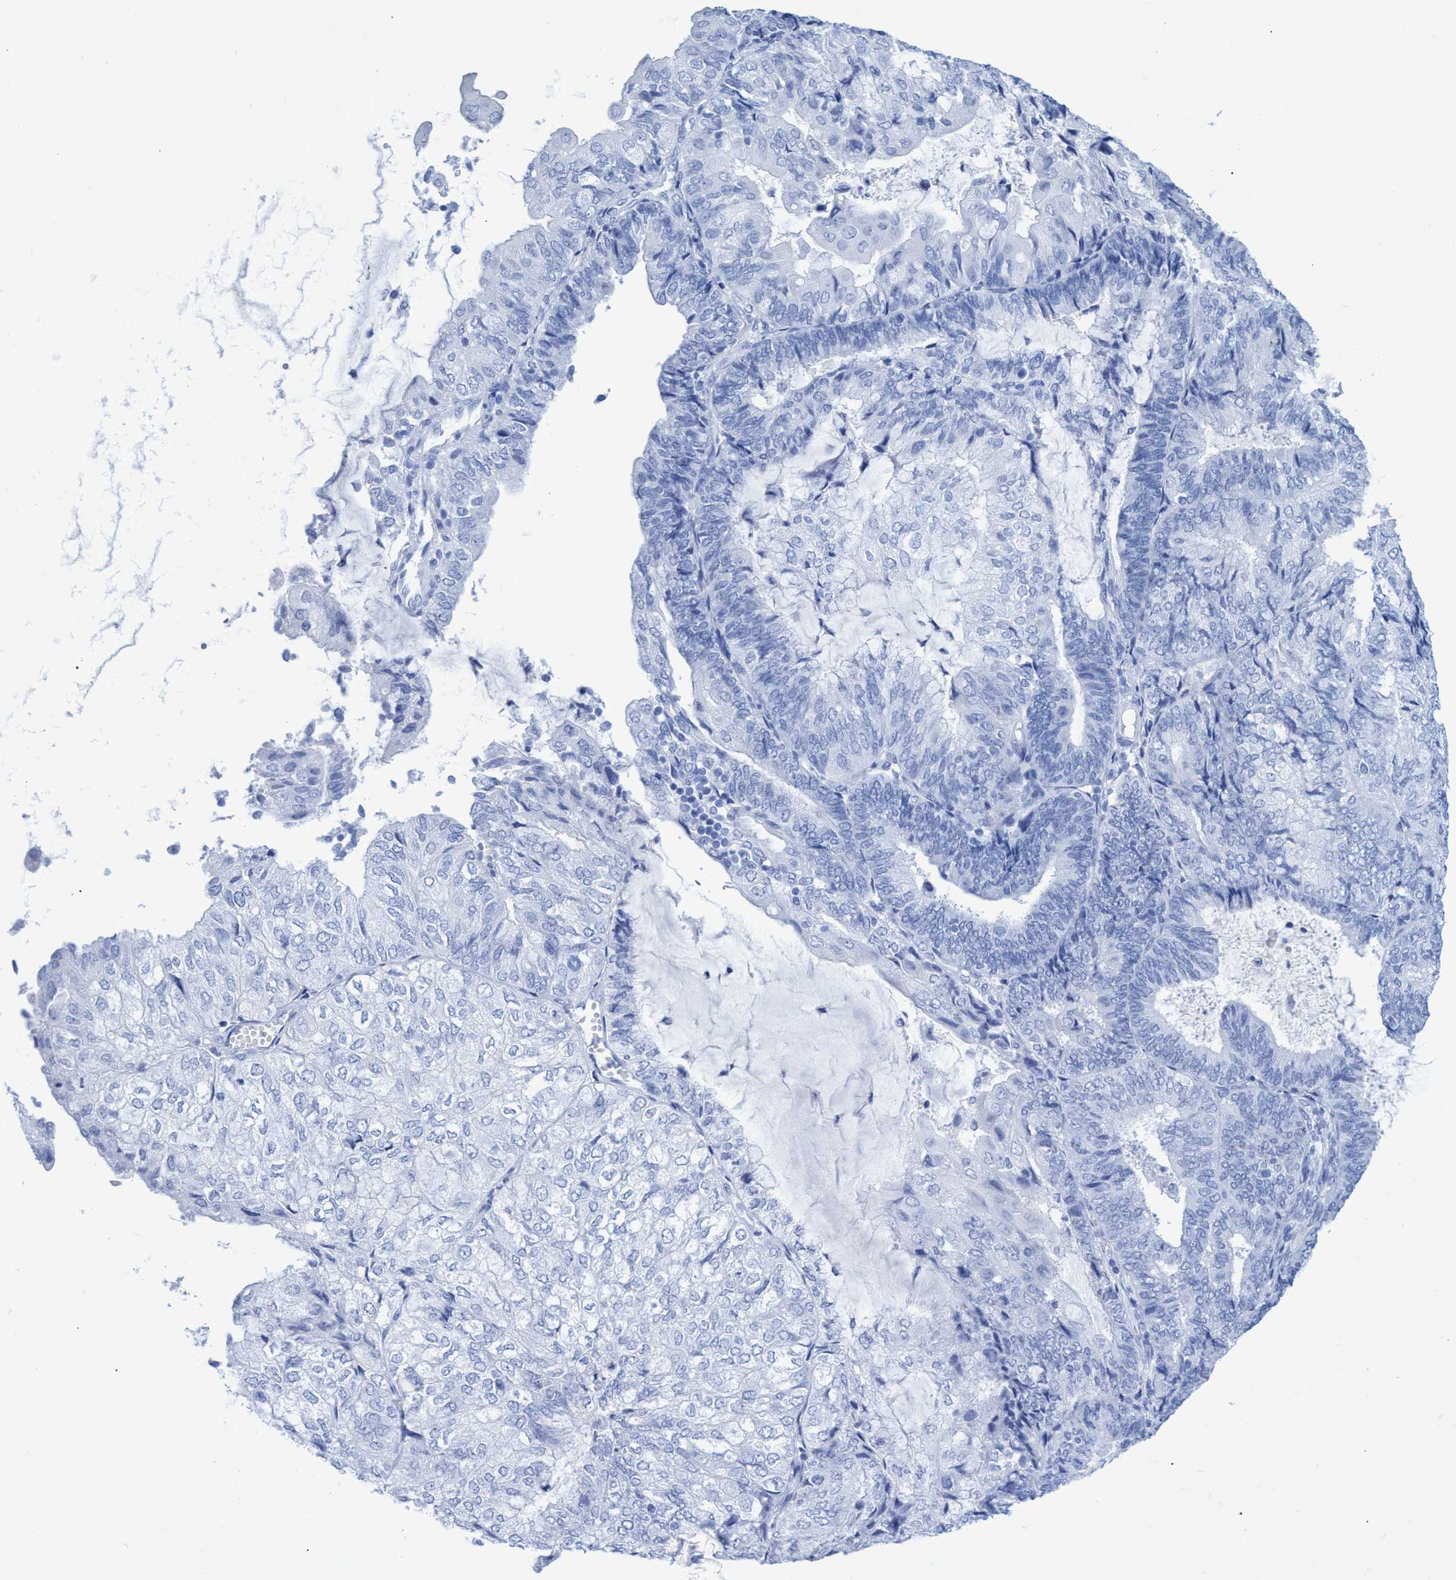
{"staining": {"intensity": "negative", "quantity": "none", "location": "none"}, "tissue": "endometrial cancer", "cell_type": "Tumor cells", "image_type": "cancer", "snomed": [{"axis": "morphology", "description": "Adenocarcinoma, NOS"}, {"axis": "topography", "description": "Endometrium"}], "caption": "Tumor cells show no significant positivity in endometrial adenocarcinoma.", "gene": "INSL6", "patient": {"sex": "female", "age": 81}}